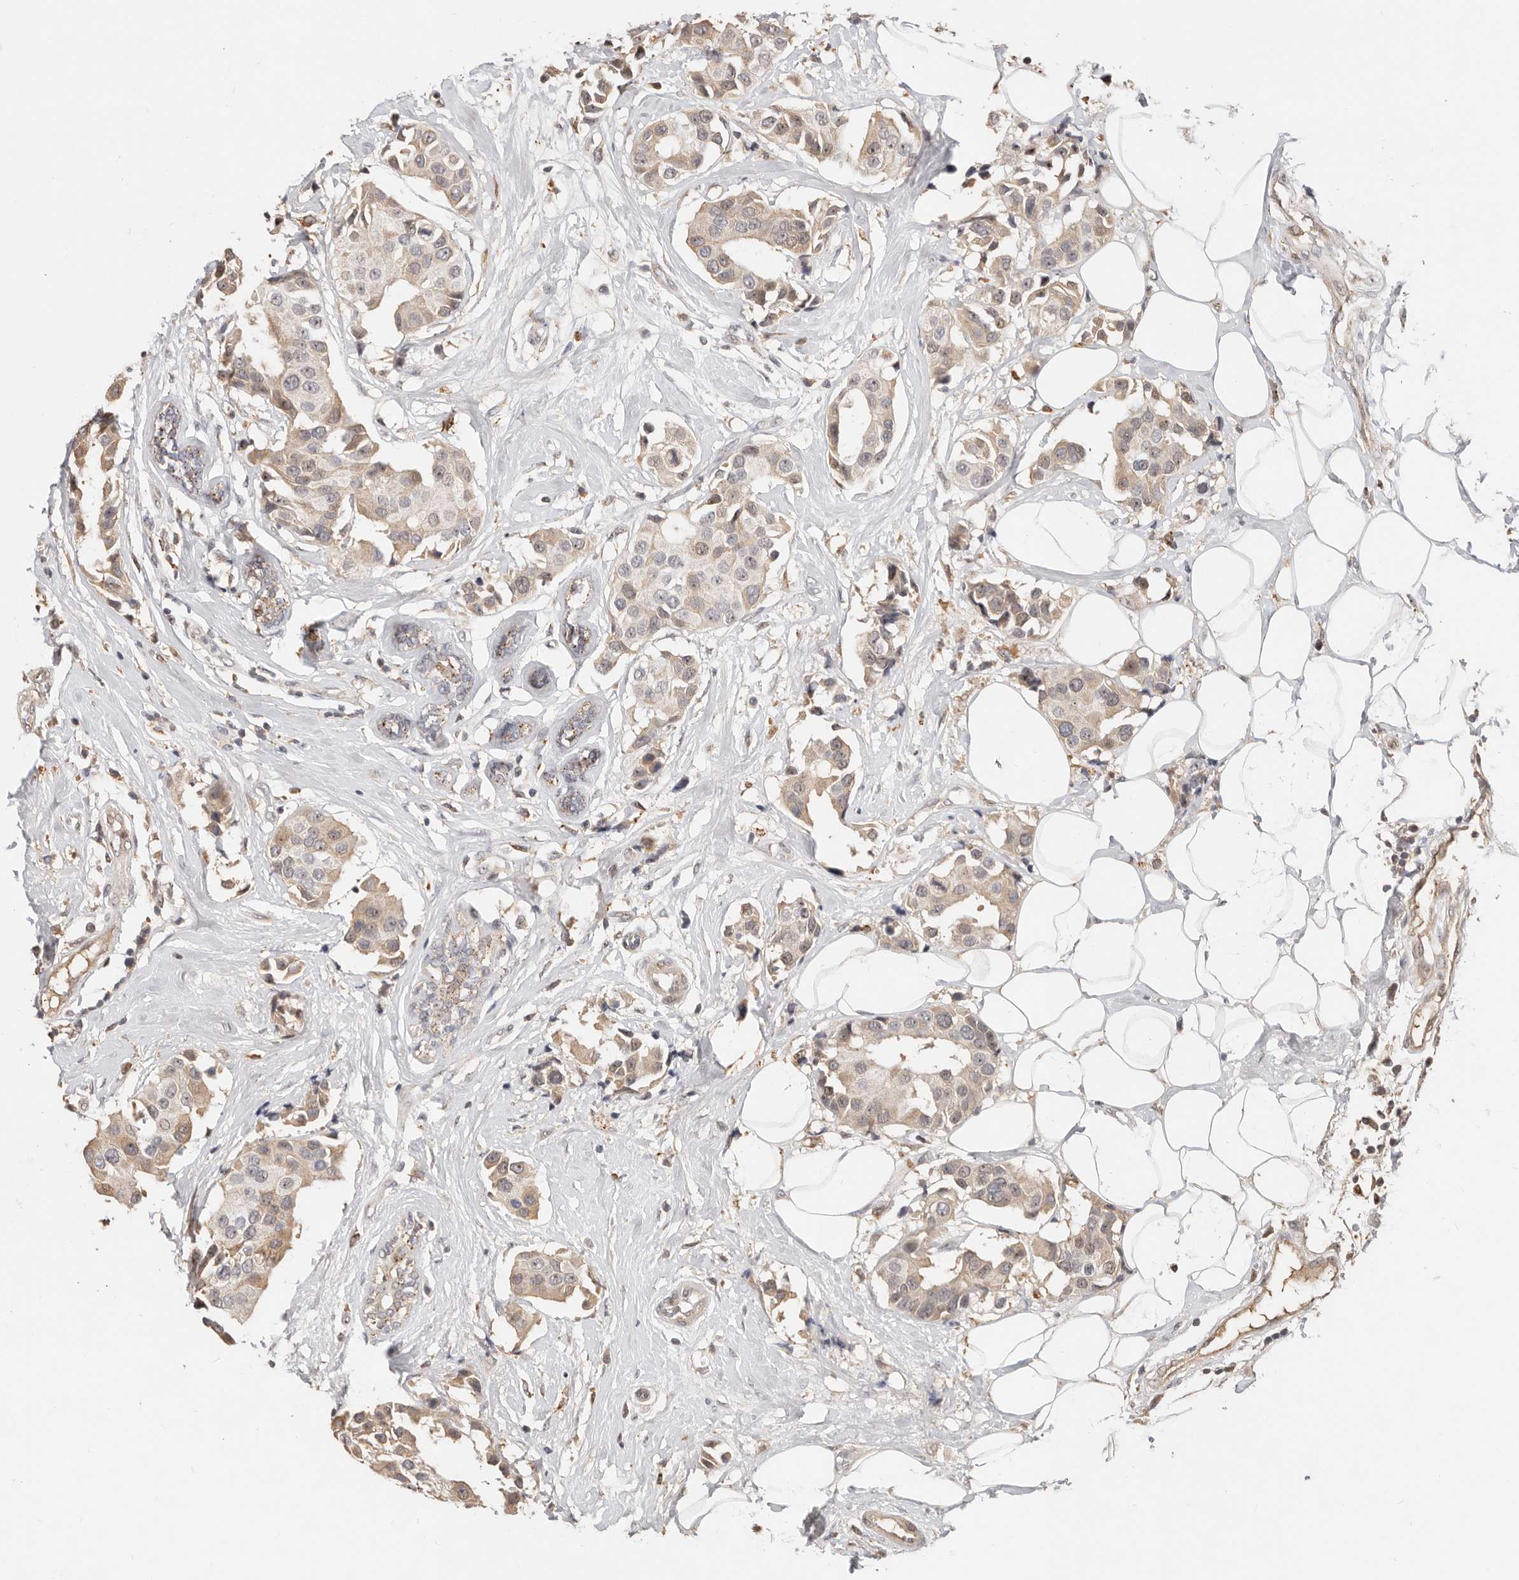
{"staining": {"intensity": "weak", "quantity": "25%-75%", "location": "cytoplasmic/membranous"}, "tissue": "breast cancer", "cell_type": "Tumor cells", "image_type": "cancer", "snomed": [{"axis": "morphology", "description": "Normal tissue, NOS"}, {"axis": "morphology", "description": "Duct carcinoma"}, {"axis": "topography", "description": "Breast"}], "caption": "There is low levels of weak cytoplasmic/membranous staining in tumor cells of invasive ductal carcinoma (breast), as demonstrated by immunohistochemical staining (brown color).", "gene": "ZRANB1", "patient": {"sex": "female", "age": 39}}